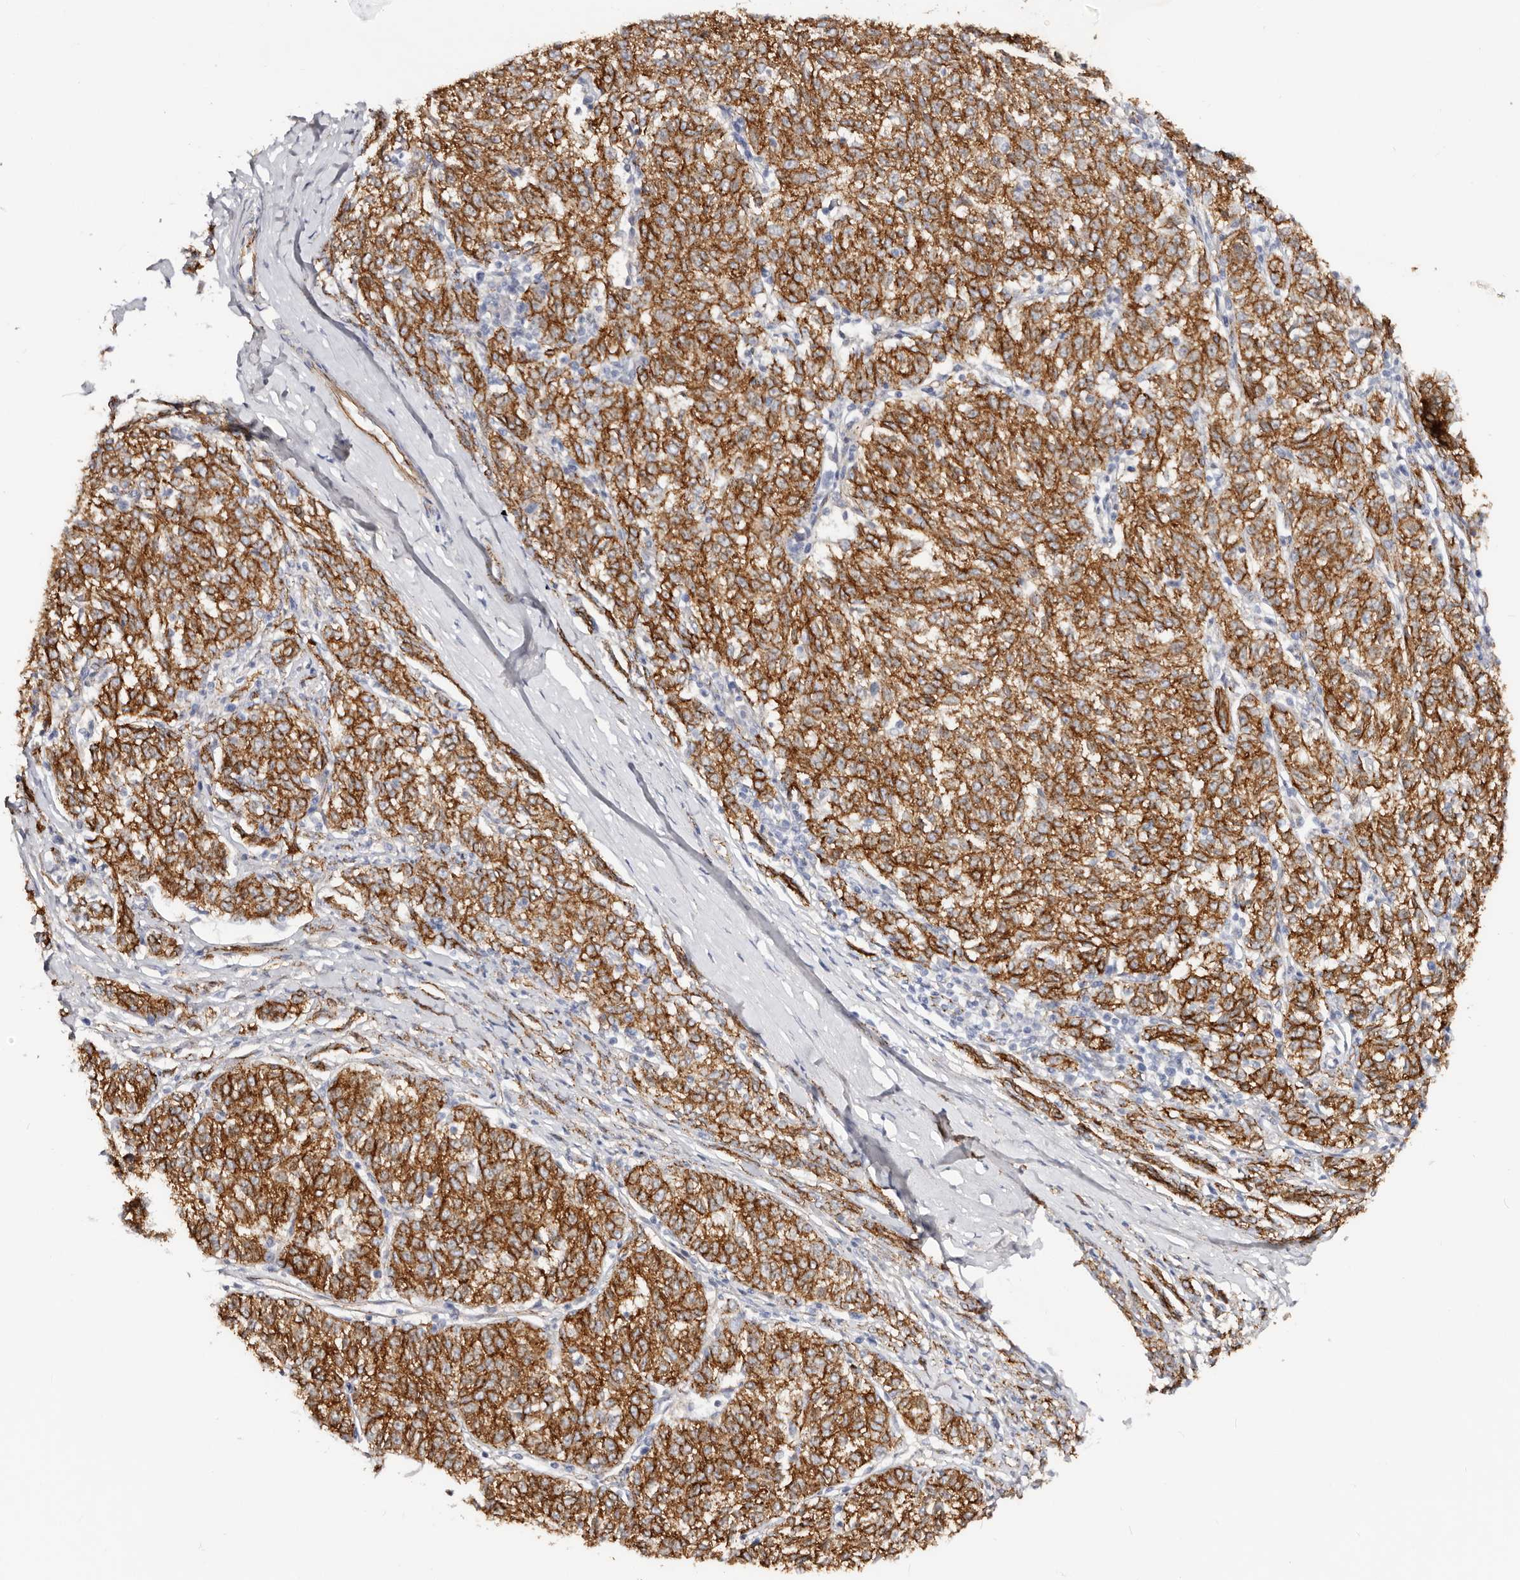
{"staining": {"intensity": "strong", "quantity": ">75%", "location": "cytoplasmic/membranous"}, "tissue": "melanoma", "cell_type": "Tumor cells", "image_type": "cancer", "snomed": [{"axis": "morphology", "description": "Malignant melanoma, NOS"}, {"axis": "topography", "description": "Skin"}], "caption": "The image demonstrates a brown stain indicating the presence of a protein in the cytoplasmic/membranous of tumor cells in melanoma.", "gene": "CTNNB1", "patient": {"sex": "female", "age": 72}}